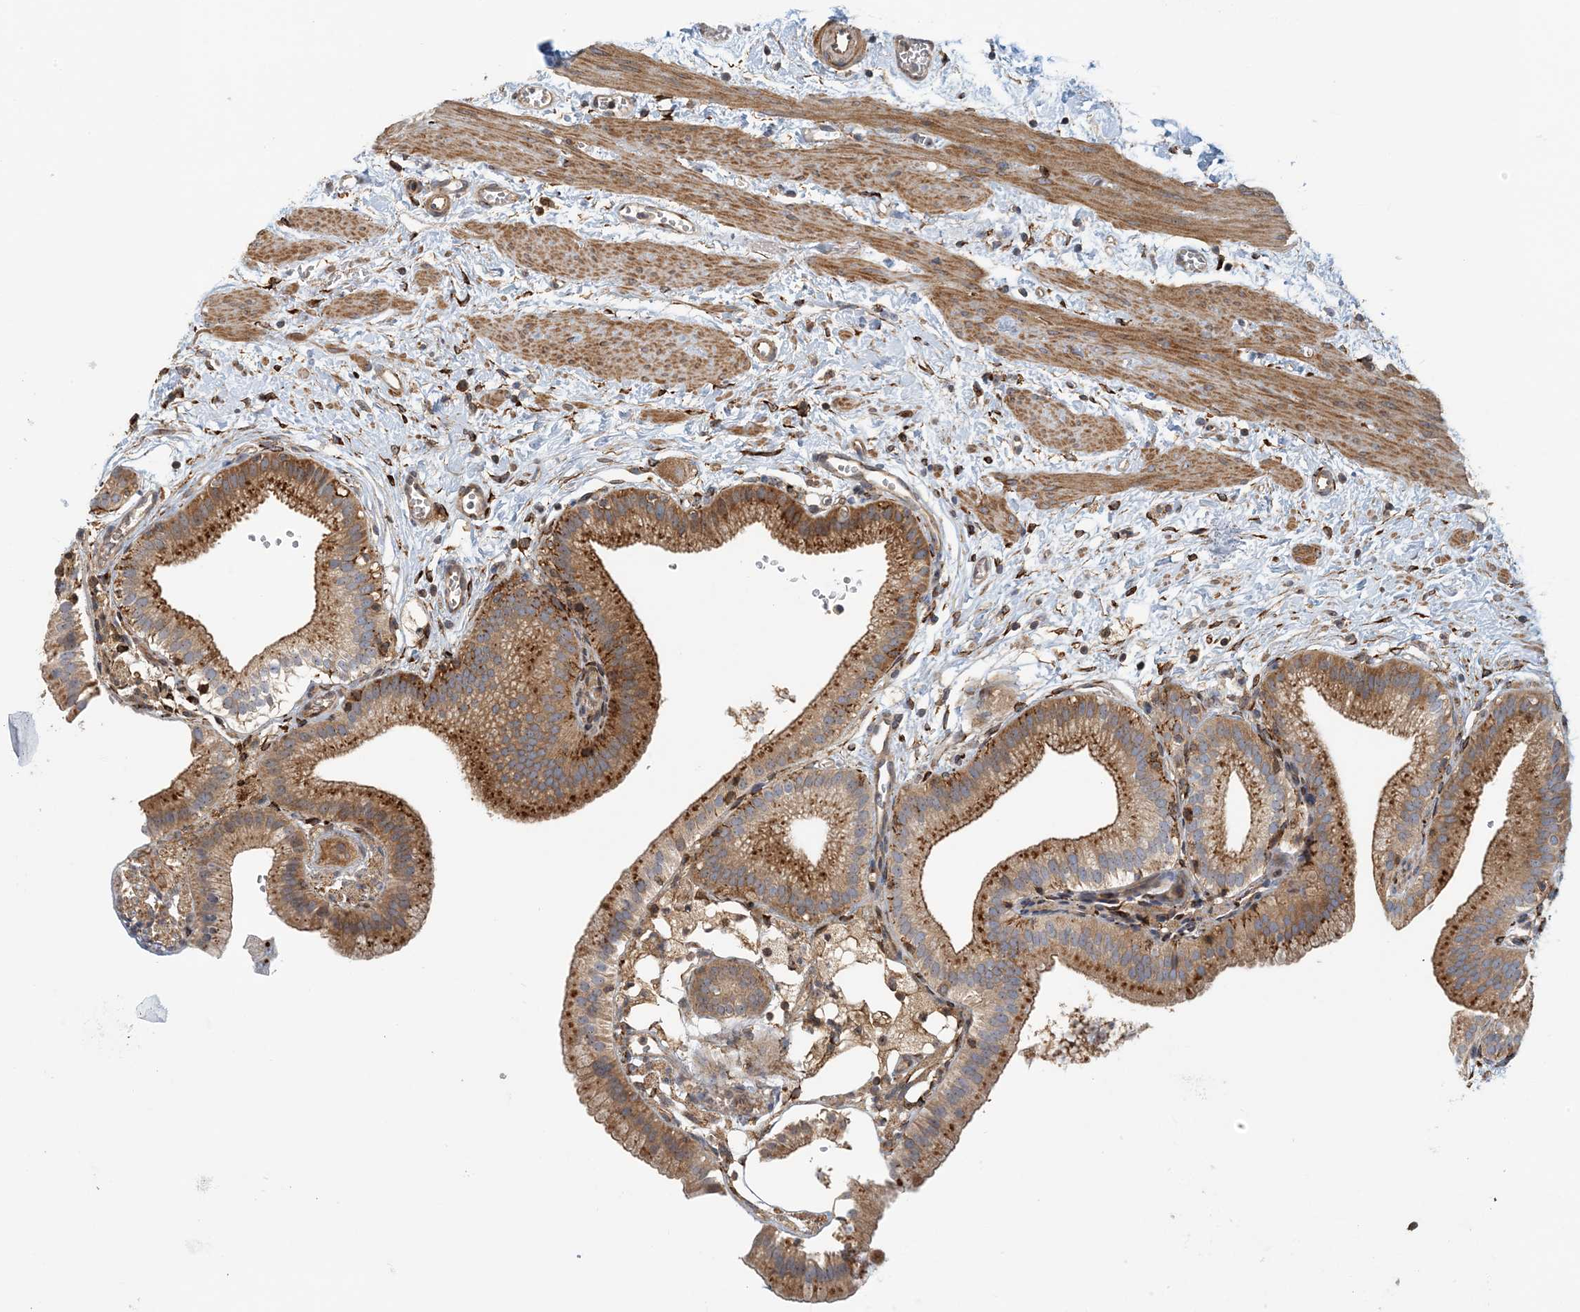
{"staining": {"intensity": "strong", "quantity": ">75%", "location": "cytoplasmic/membranous"}, "tissue": "gallbladder", "cell_type": "Glandular cells", "image_type": "normal", "snomed": [{"axis": "morphology", "description": "Normal tissue, NOS"}, {"axis": "topography", "description": "Gallbladder"}], "caption": "Immunohistochemistry (IHC) (DAB) staining of normal gallbladder displays strong cytoplasmic/membranous protein staining in about >75% of glandular cells.", "gene": "COLEC11", "patient": {"sex": "male", "age": 55}}